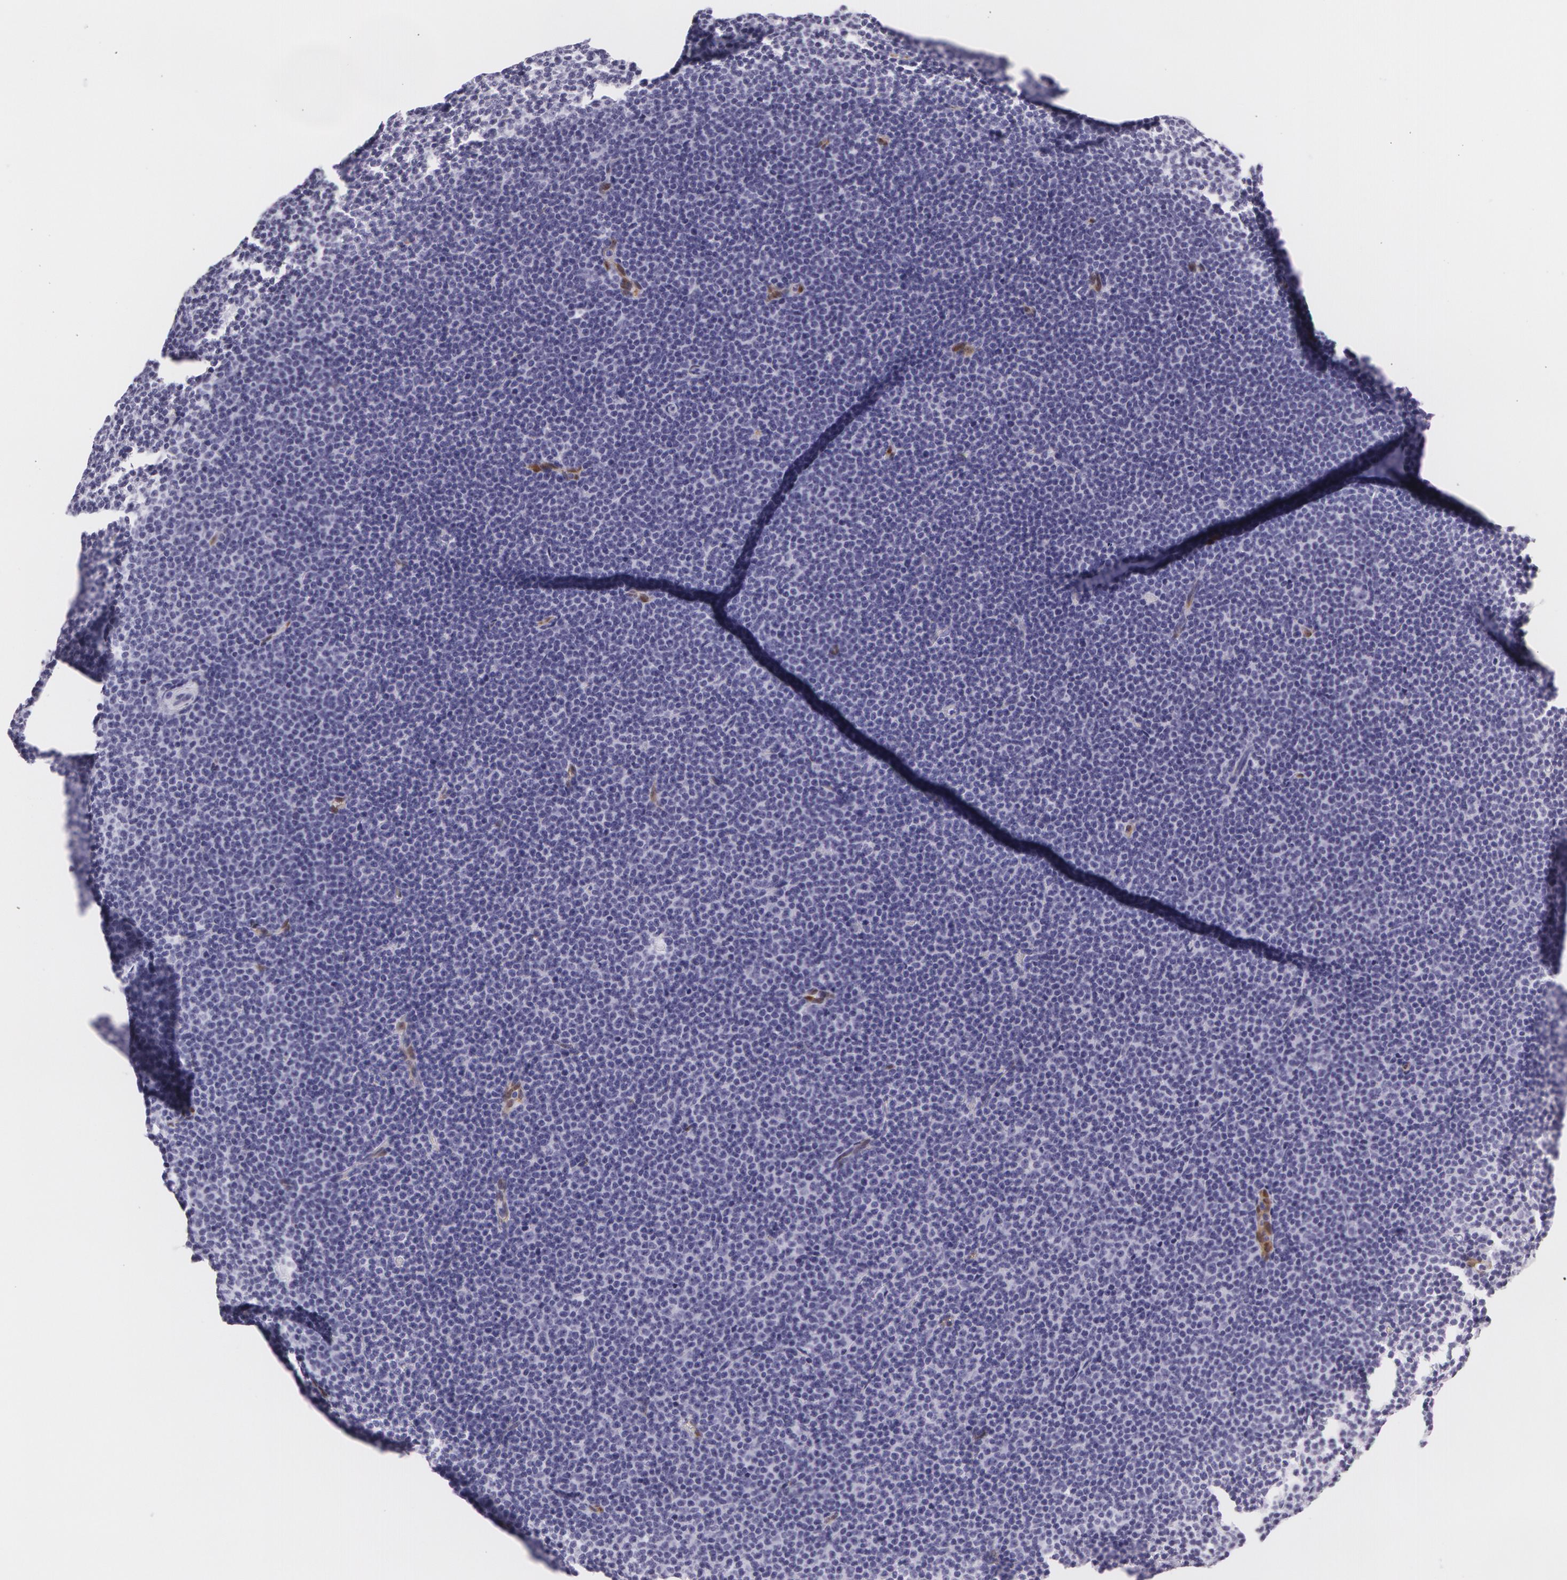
{"staining": {"intensity": "negative", "quantity": "none", "location": "none"}, "tissue": "lymphoma", "cell_type": "Tumor cells", "image_type": "cancer", "snomed": [{"axis": "morphology", "description": "Malignant lymphoma, non-Hodgkin's type, Low grade"}, {"axis": "topography", "description": "Lymph node"}], "caption": "A high-resolution histopathology image shows IHC staining of malignant lymphoma, non-Hodgkin's type (low-grade), which displays no significant staining in tumor cells. Nuclei are stained in blue.", "gene": "SNCG", "patient": {"sex": "female", "age": 69}}